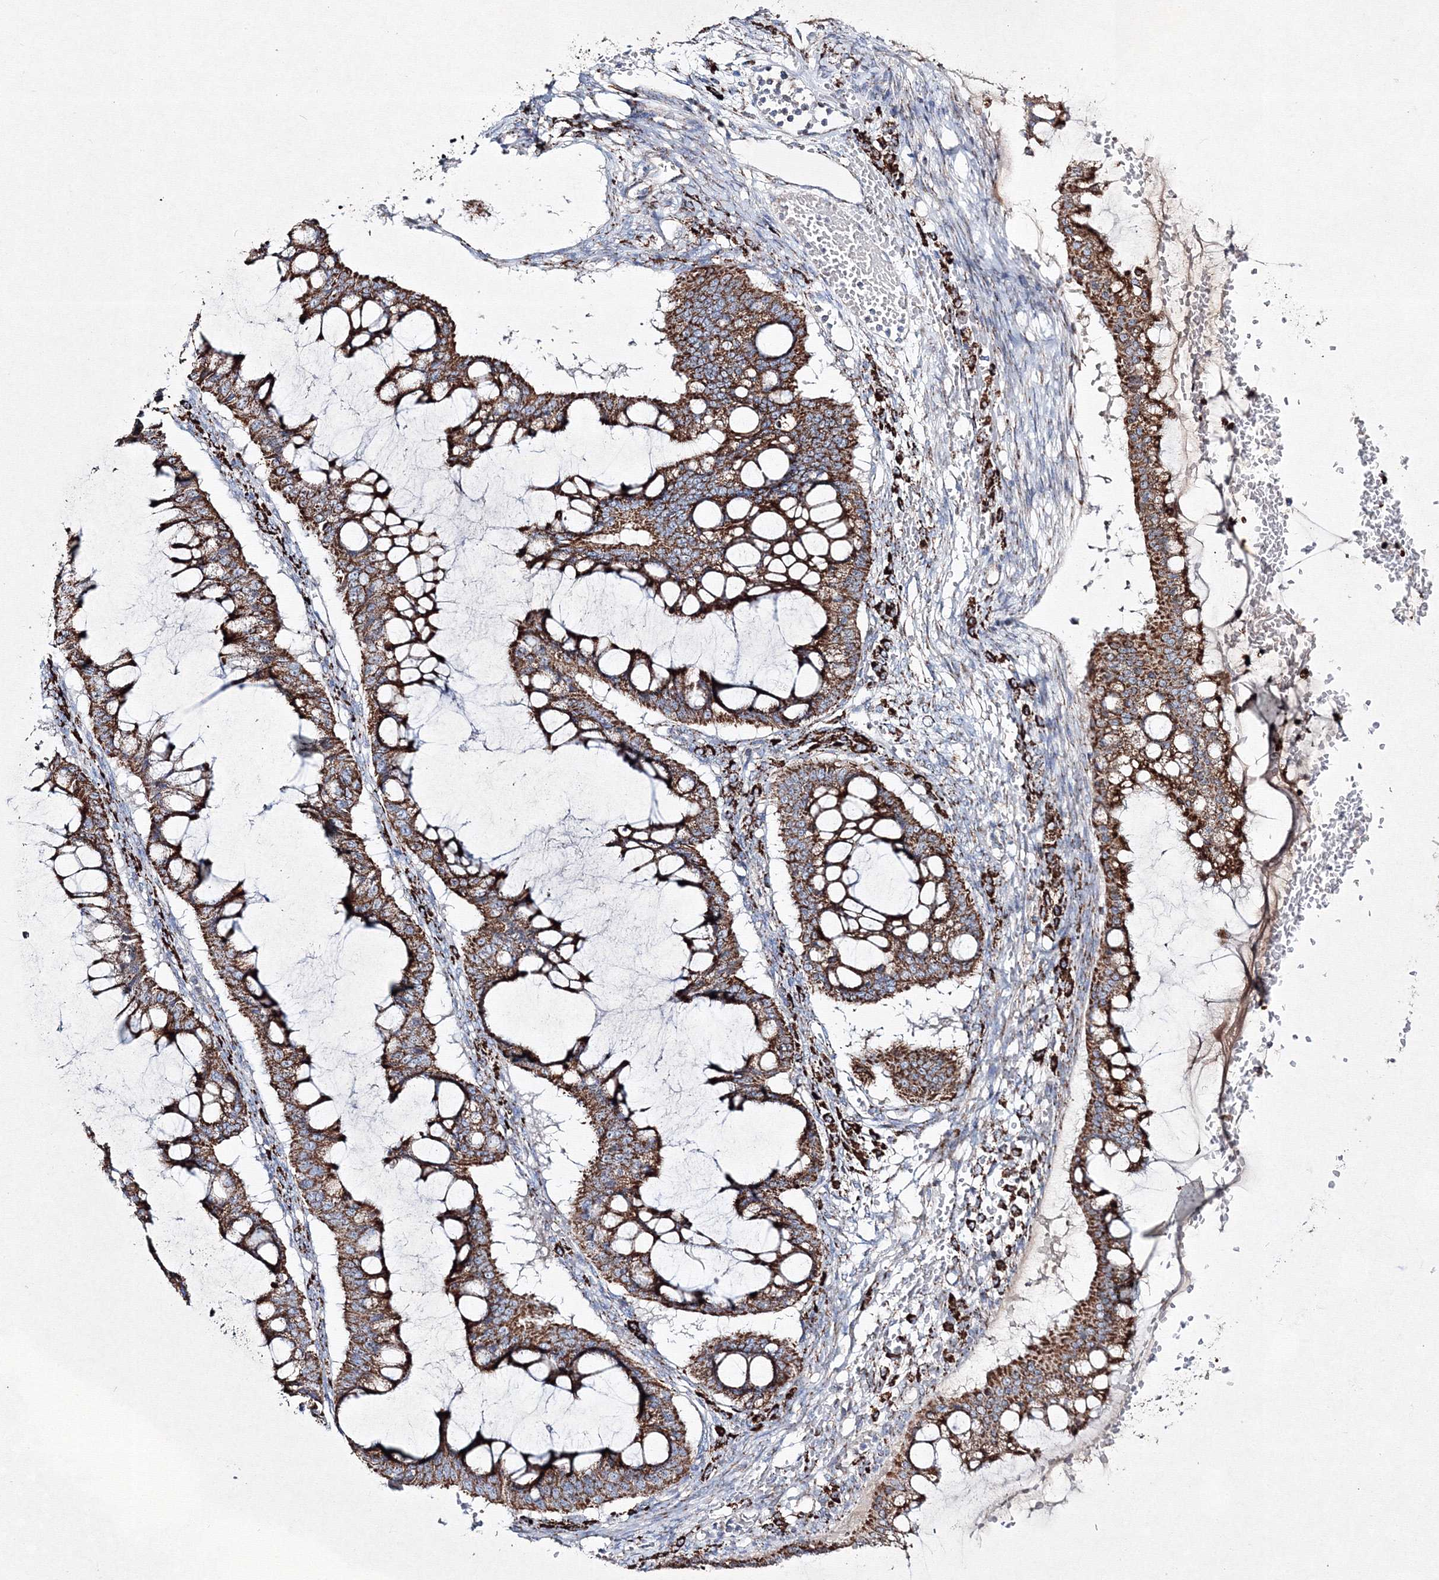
{"staining": {"intensity": "strong", "quantity": ">75%", "location": "cytoplasmic/membranous"}, "tissue": "ovarian cancer", "cell_type": "Tumor cells", "image_type": "cancer", "snomed": [{"axis": "morphology", "description": "Cystadenocarcinoma, mucinous, NOS"}, {"axis": "topography", "description": "Ovary"}], "caption": "Ovarian cancer (mucinous cystadenocarcinoma) was stained to show a protein in brown. There is high levels of strong cytoplasmic/membranous positivity in about >75% of tumor cells.", "gene": "IGSF9", "patient": {"sex": "female", "age": 73}}